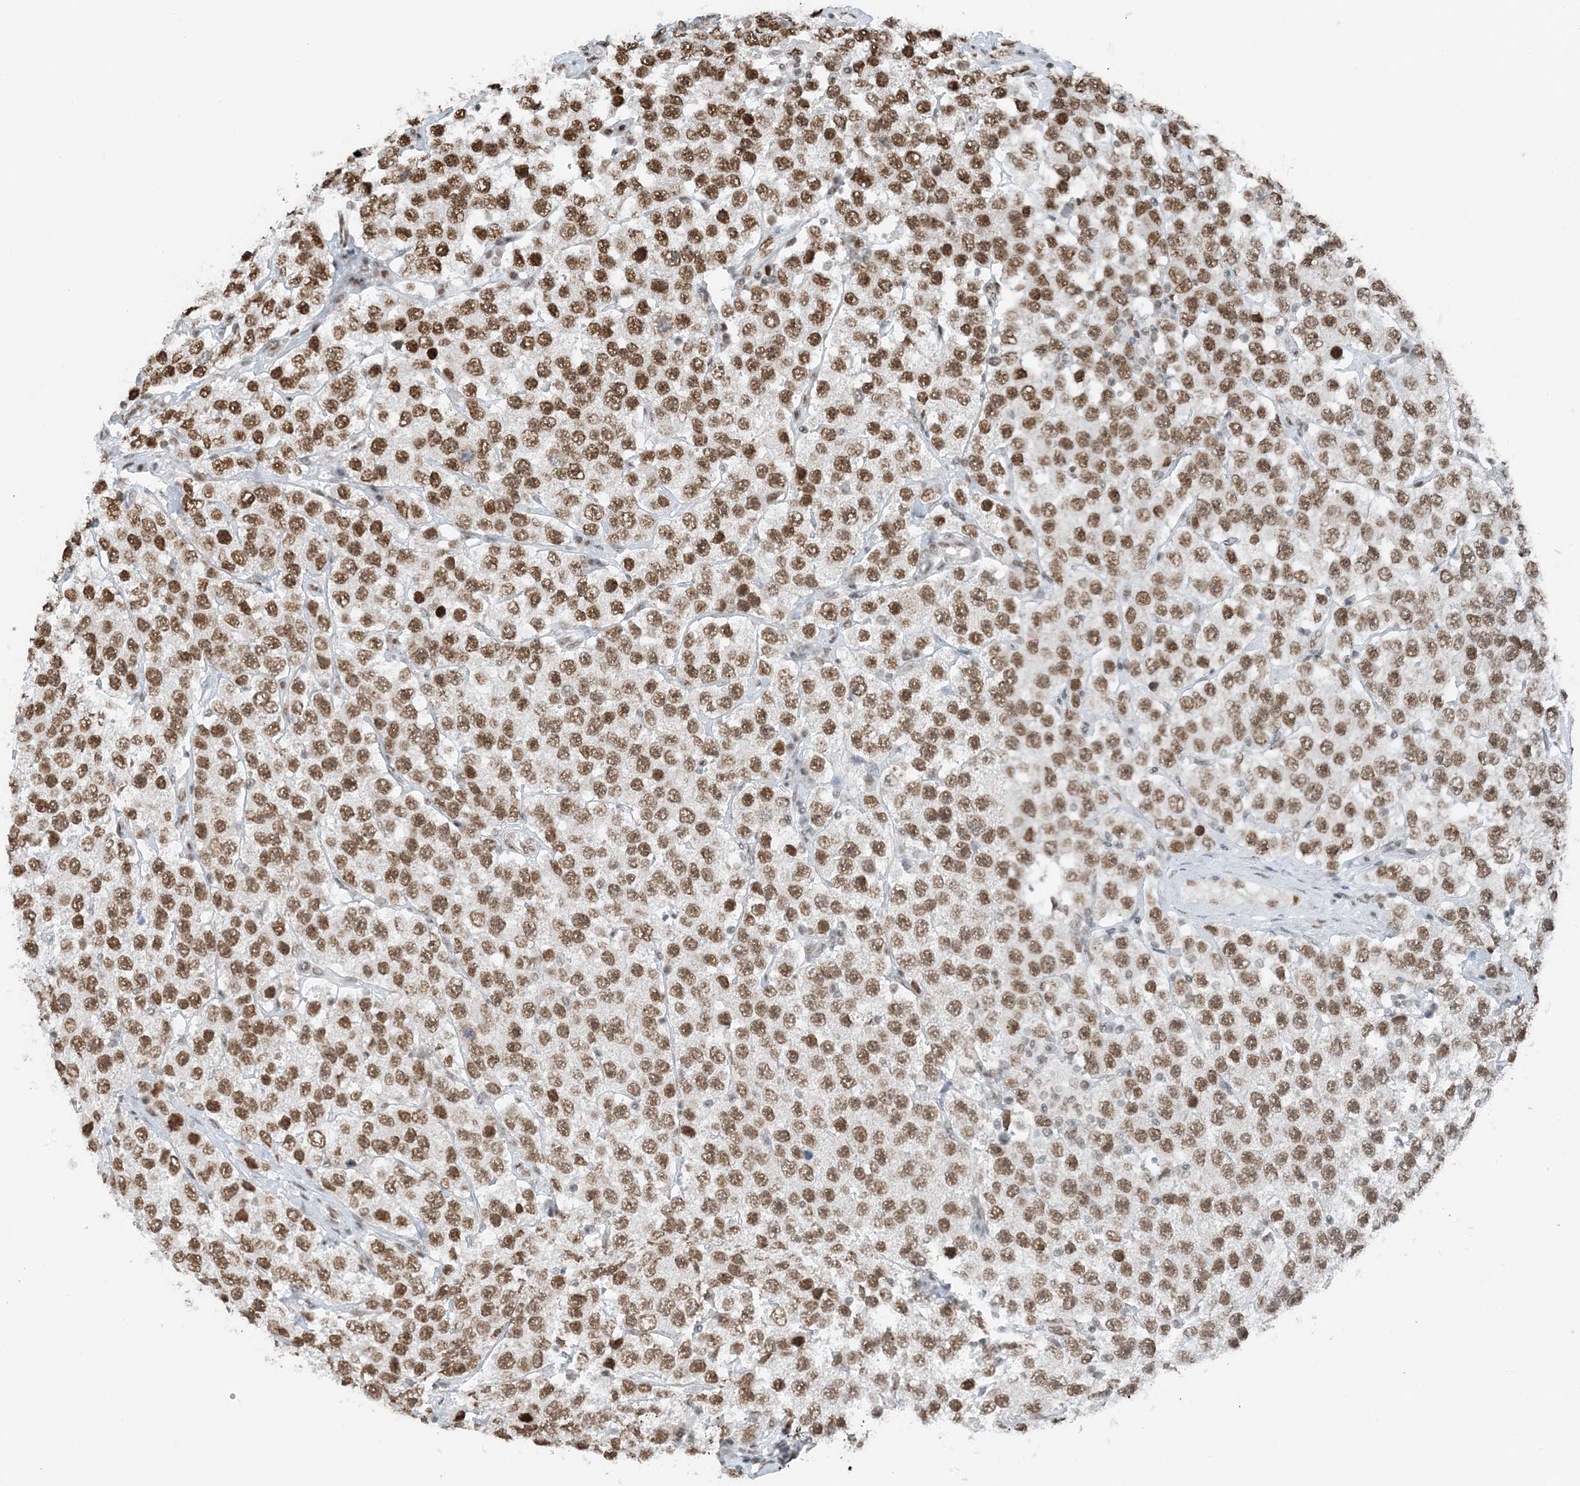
{"staining": {"intensity": "moderate", "quantity": ">75%", "location": "nuclear"}, "tissue": "testis cancer", "cell_type": "Tumor cells", "image_type": "cancer", "snomed": [{"axis": "morphology", "description": "Seminoma, NOS"}, {"axis": "topography", "description": "Testis"}], "caption": "Moderate nuclear staining is appreciated in approximately >75% of tumor cells in testis cancer (seminoma).", "gene": "ZNF500", "patient": {"sex": "male", "age": 28}}